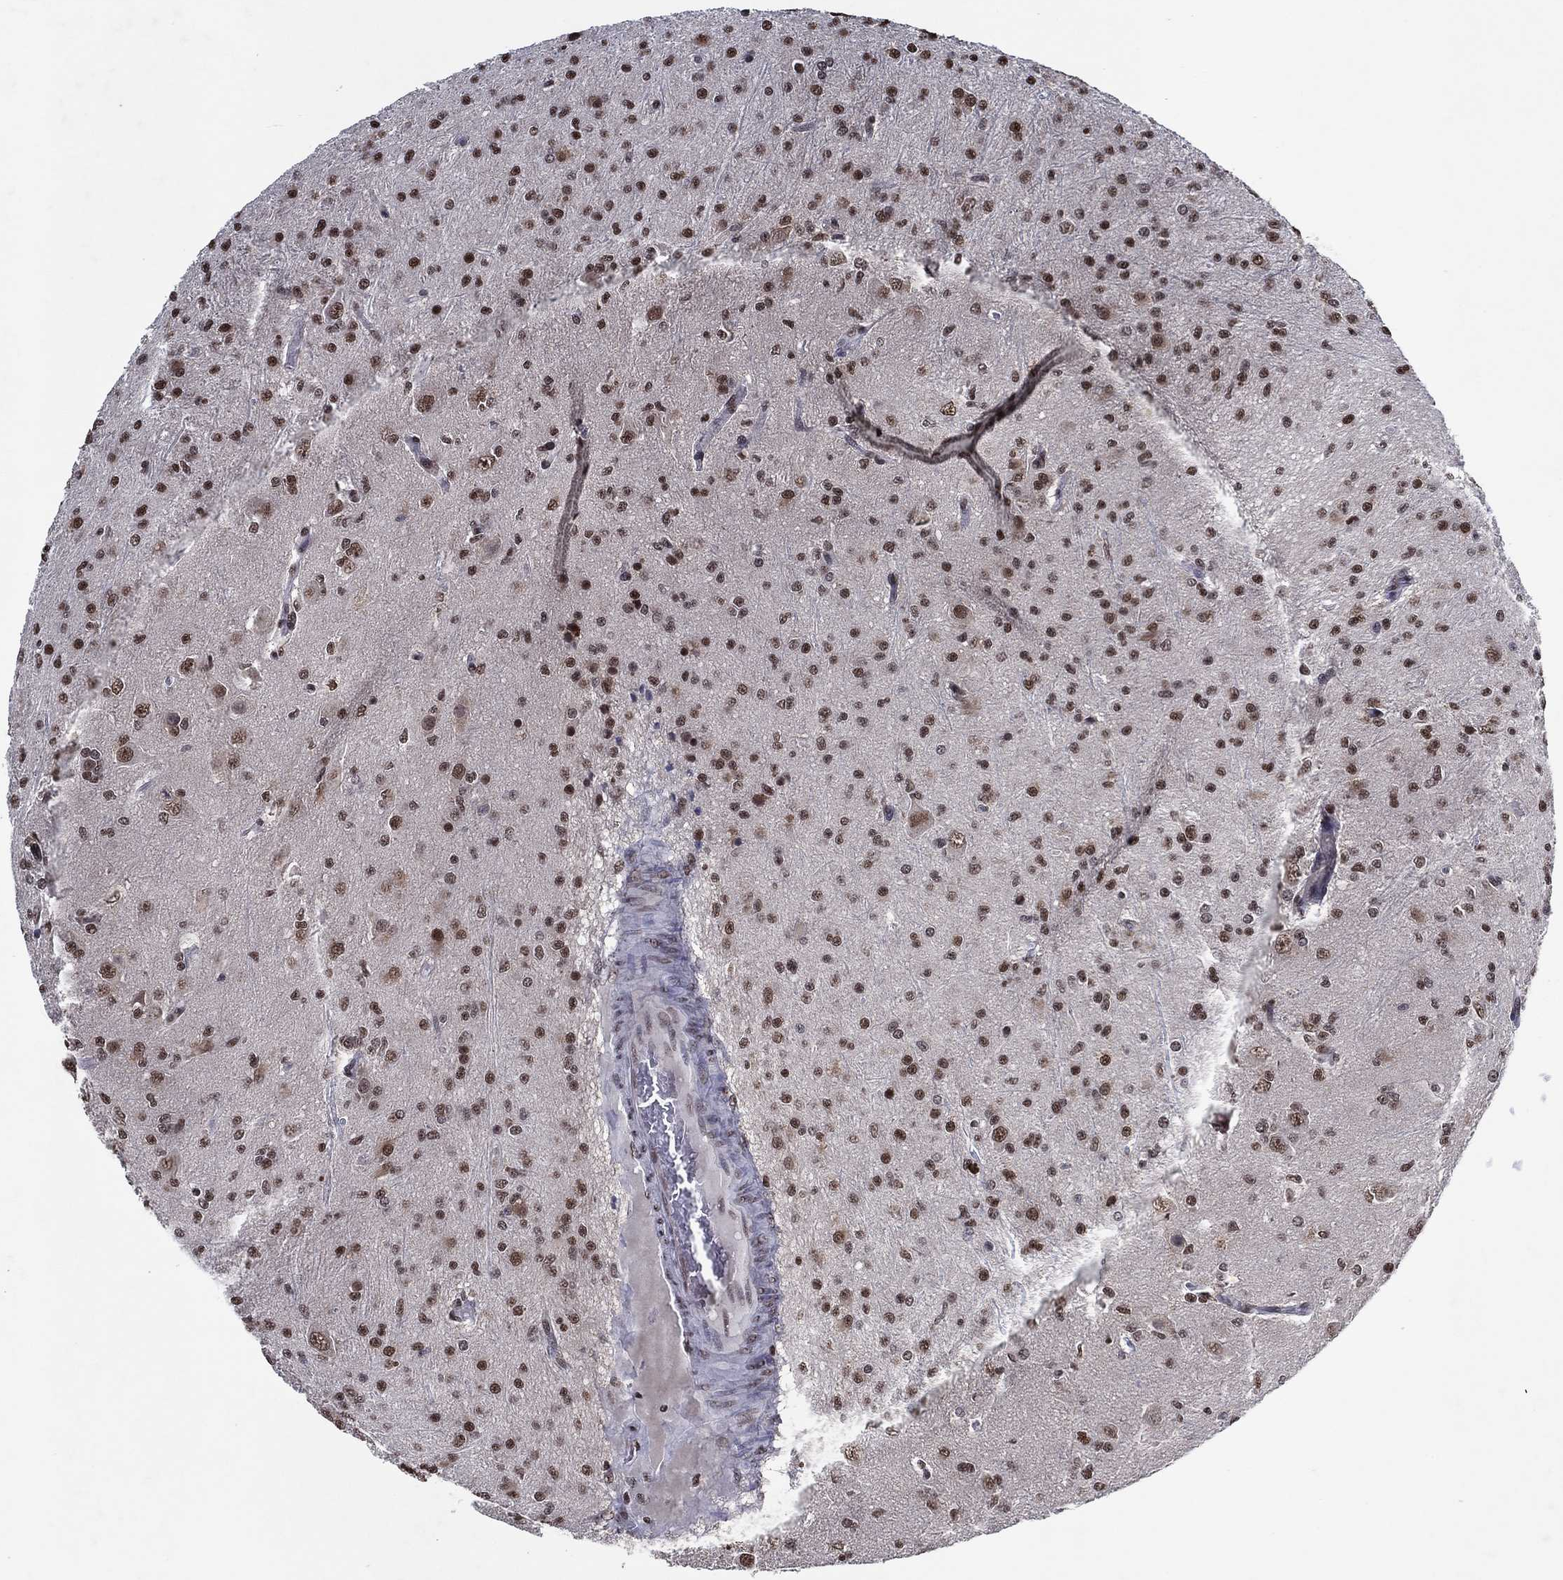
{"staining": {"intensity": "strong", "quantity": "25%-75%", "location": "nuclear"}, "tissue": "glioma", "cell_type": "Tumor cells", "image_type": "cancer", "snomed": [{"axis": "morphology", "description": "Glioma, malignant, Low grade"}, {"axis": "topography", "description": "Brain"}], "caption": "Approximately 25%-75% of tumor cells in human malignant glioma (low-grade) exhibit strong nuclear protein staining as visualized by brown immunohistochemical staining.", "gene": "ZBTB42", "patient": {"sex": "male", "age": 27}}